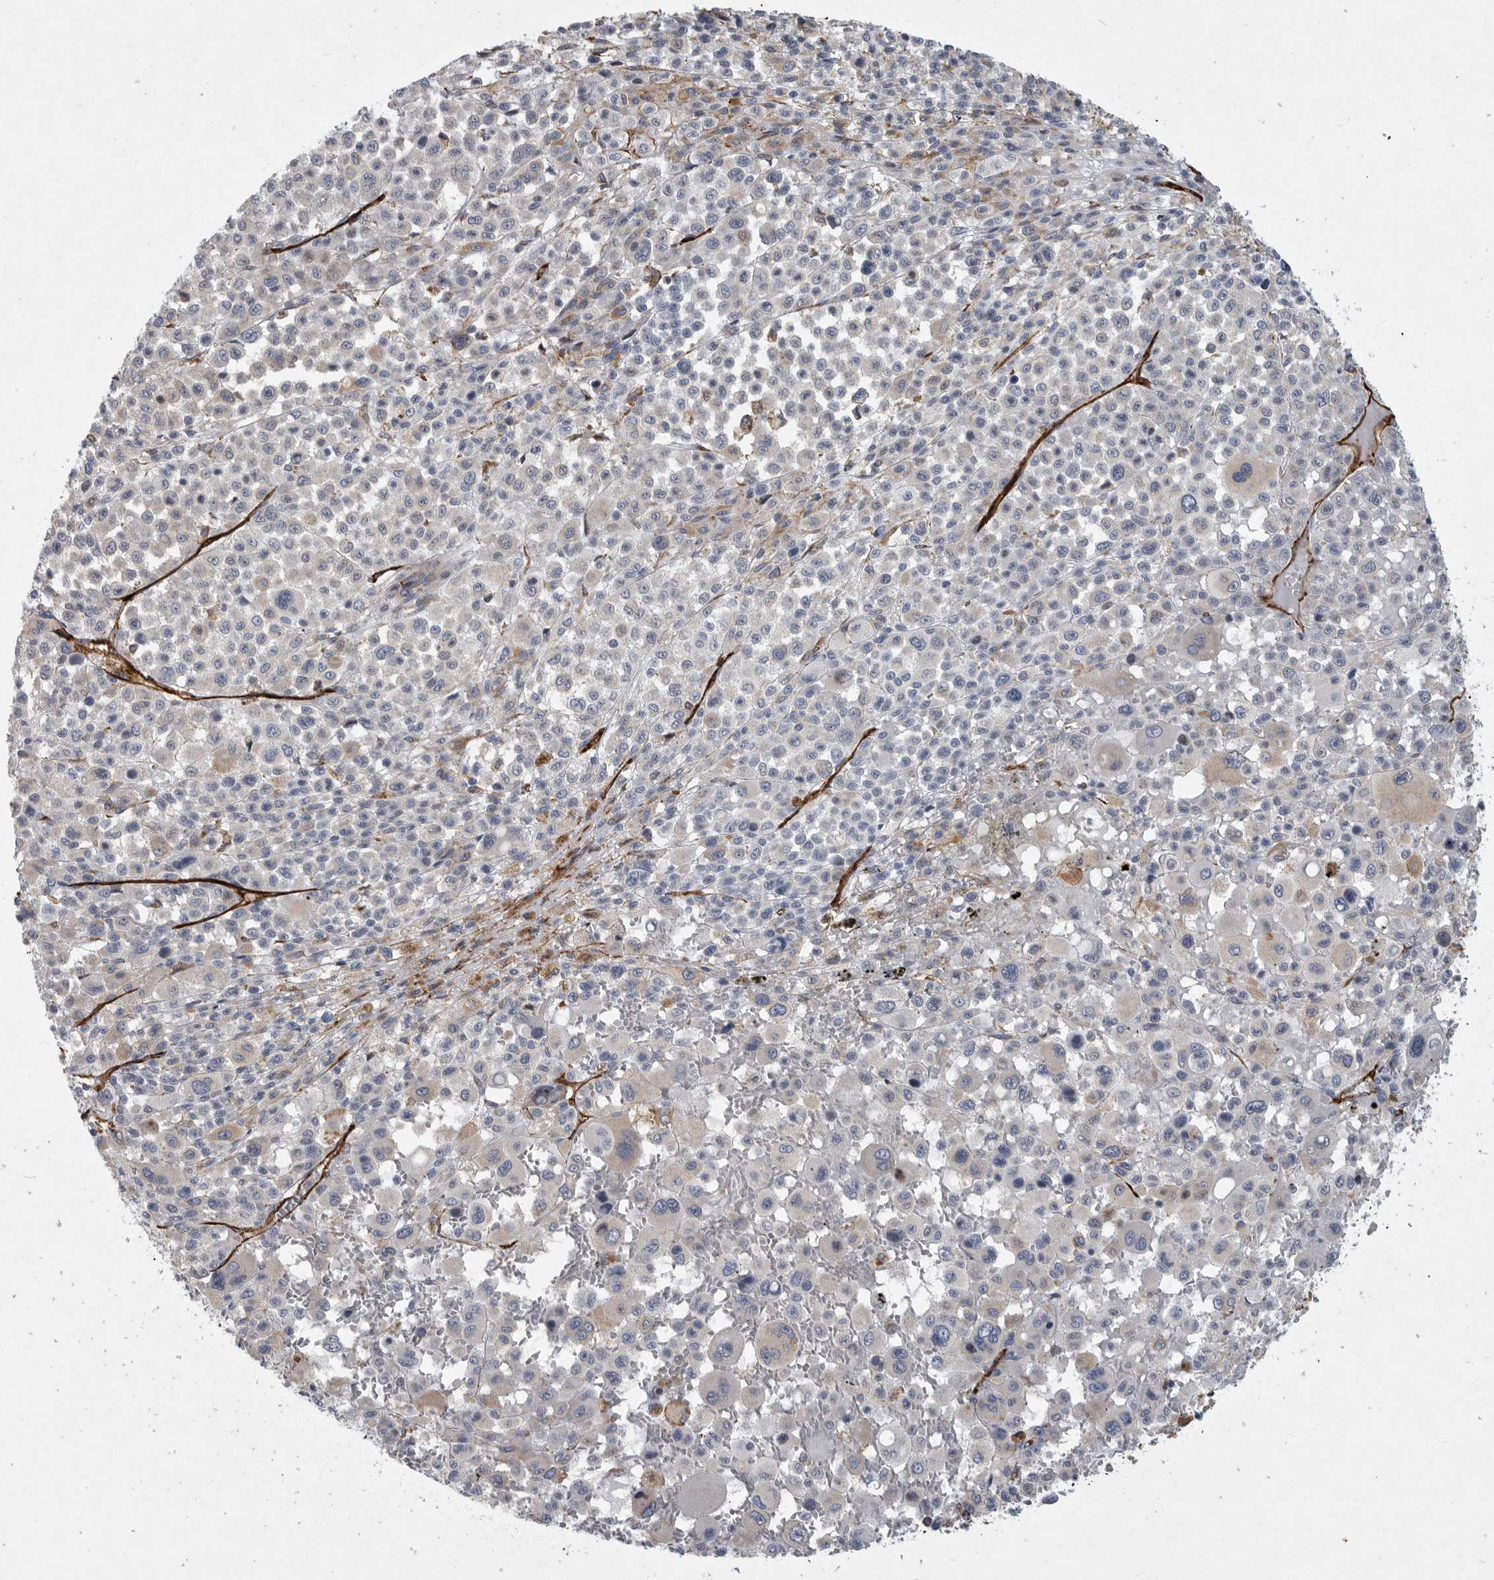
{"staining": {"intensity": "negative", "quantity": "none", "location": "none"}, "tissue": "melanoma", "cell_type": "Tumor cells", "image_type": "cancer", "snomed": [{"axis": "morphology", "description": "Malignant melanoma, Metastatic site"}, {"axis": "topography", "description": "Skin"}], "caption": "Immunohistochemistry photomicrograph of melanoma stained for a protein (brown), which shows no positivity in tumor cells. (Brightfield microscopy of DAB (3,3'-diaminobenzidine) IHC at high magnification).", "gene": "MINPP1", "patient": {"sex": "female", "age": 74}}